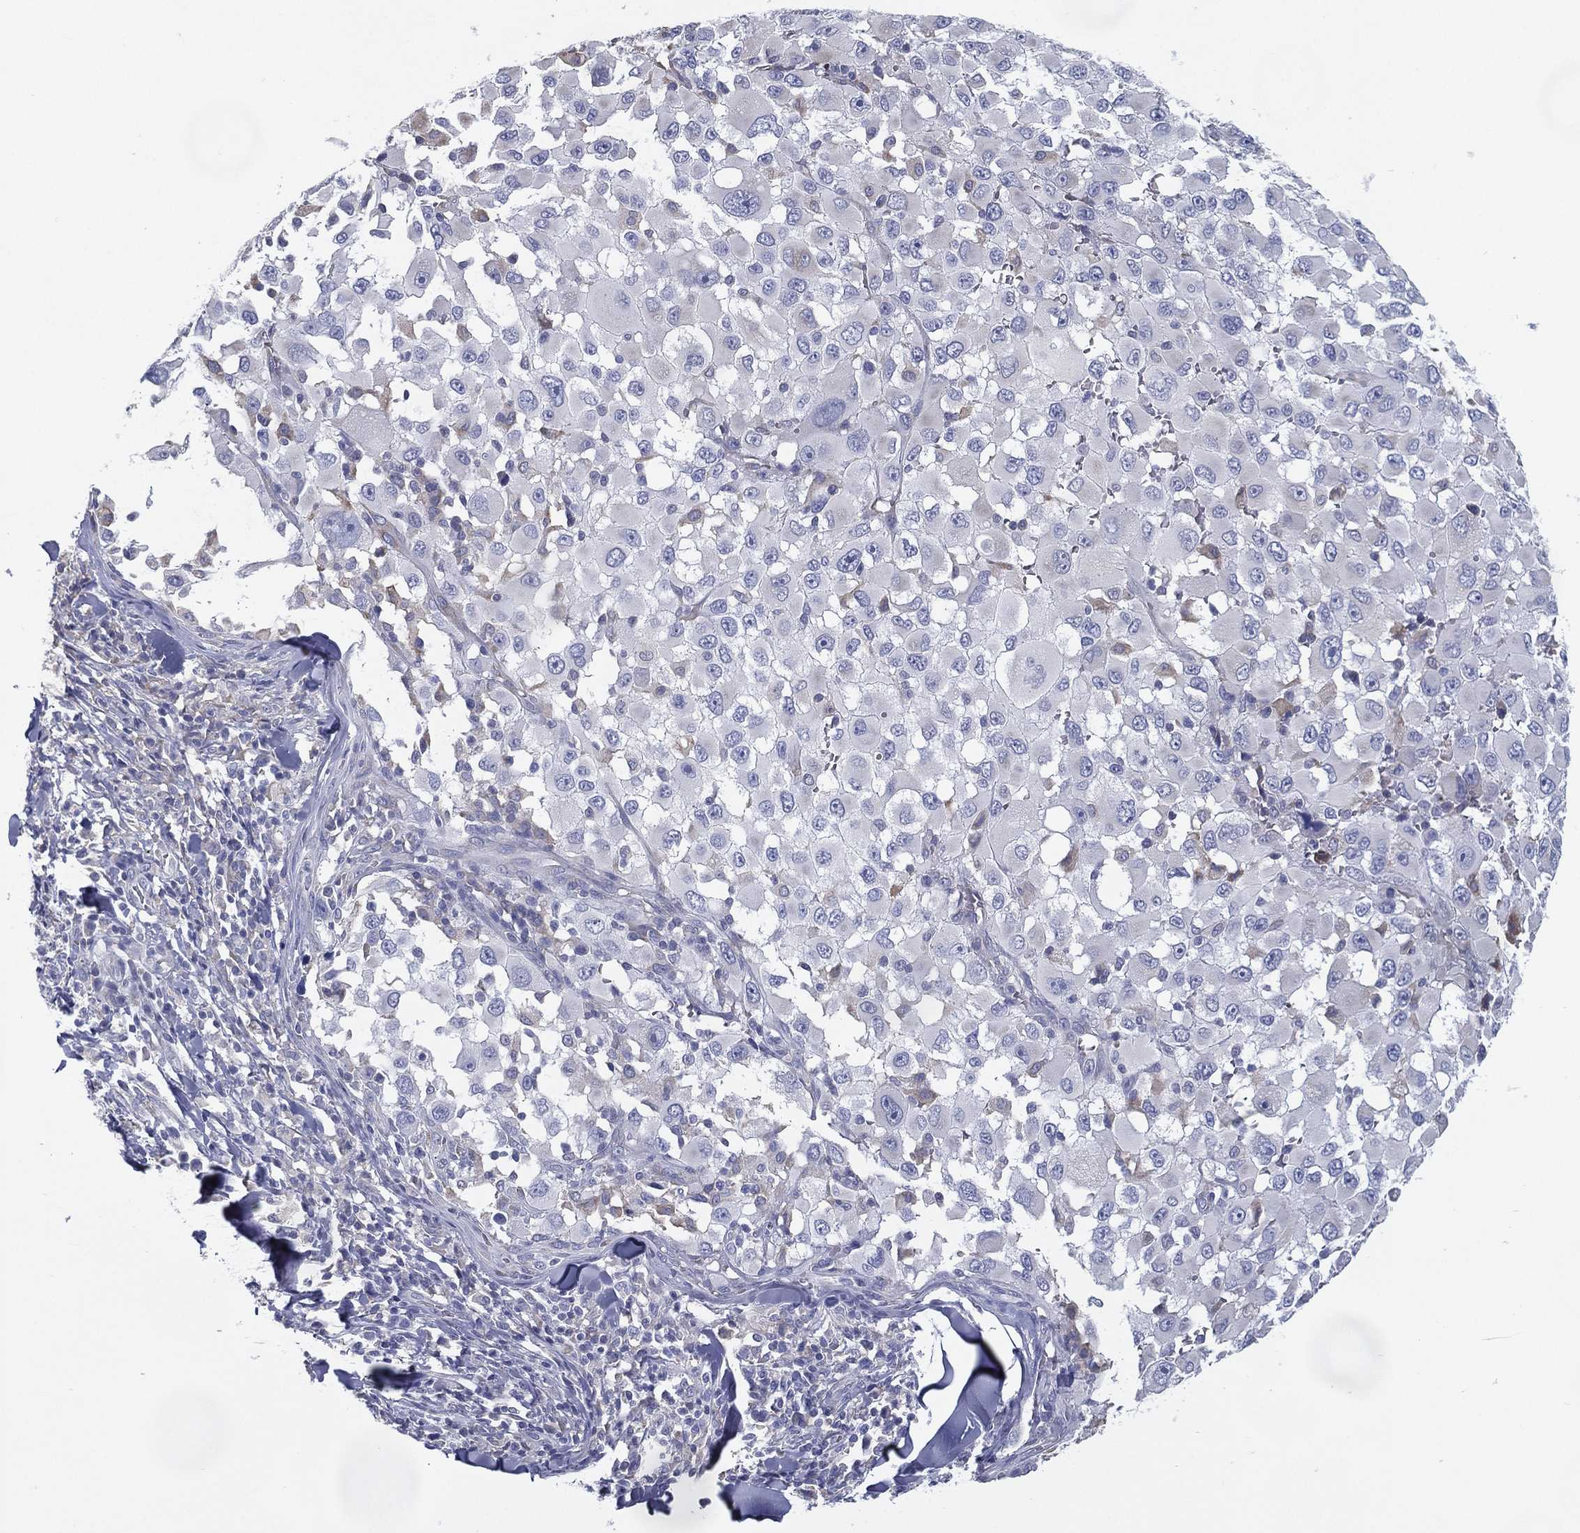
{"staining": {"intensity": "negative", "quantity": "none", "location": "none"}, "tissue": "melanoma", "cell_type": "Tumor cells", "image_type": "cancer", "snomed": [{"axis": "morphology", "description": "Malignant melanoma, Metastatic site"}, {"axis": "topography", "description": "Lymph node"}], "caption": "This is a micrograph of IHC staining of malignant melanoma (metastatic site), which shows no positivity in tumor cells. Brightfield microscopy of immunohistochemistry (IHC) stained with DAB (brown) and hematoxylin (blue), captured at high magnification.", "gene": "C19orf18", "patient": {"sex": "male", "age": 50}}